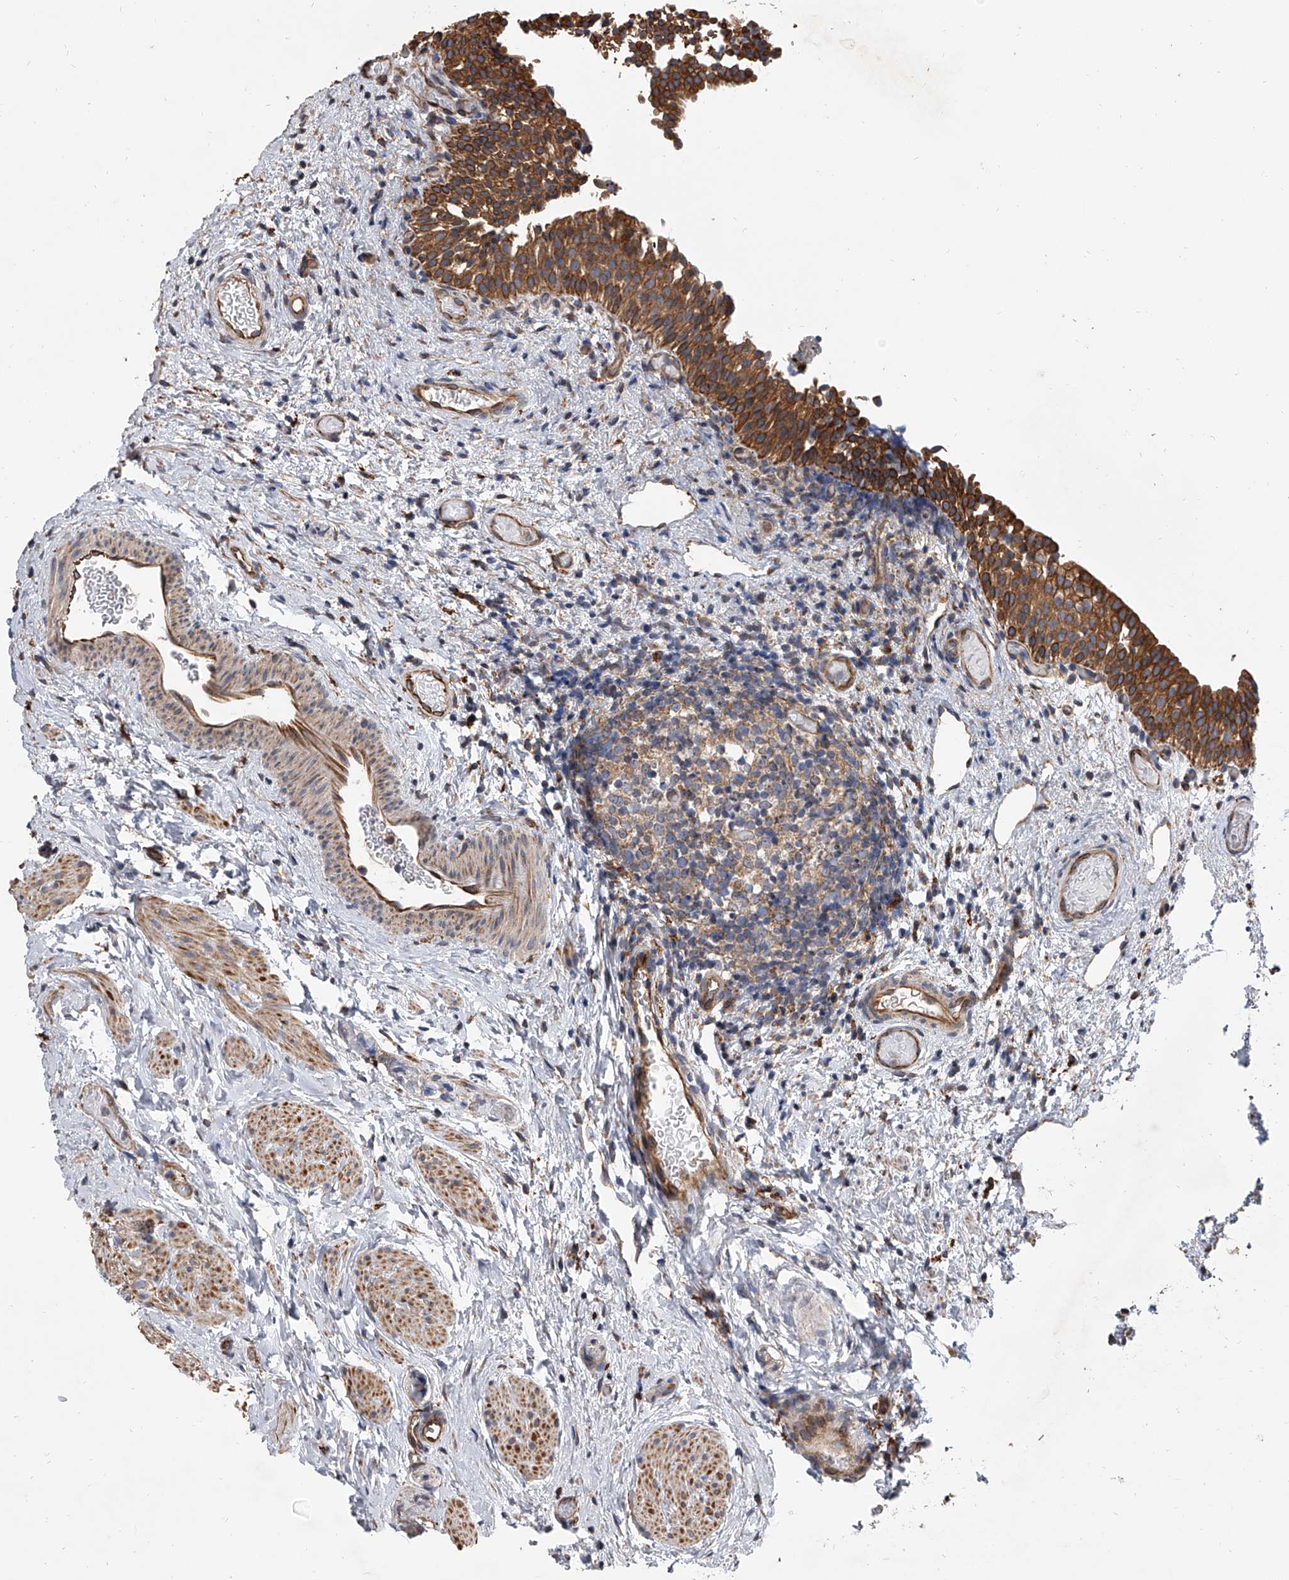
{"staining": {"intensity": "moderate", "quantity": ">75%", "location": "cytoplasmic/membranous"}, "tissue": "urinary bladder", "cell_type": "Urothelial cells", "image_type": "normal", "snomed": [{"axis": "morphology", "description": "Normal tissue, NOS"}, {"axis": "topography", "description": "Urinary bladder"}], "caption": "Protein analysis of benign urinary bladder displays moderate cytoplasmic/membranous positivity in about >75% of urothelial cells. (DAB = brown stain, brightfield microscopy at high magnification).", "gene": "EXOC4", "patient": {"sex": "male", "age": 1}}